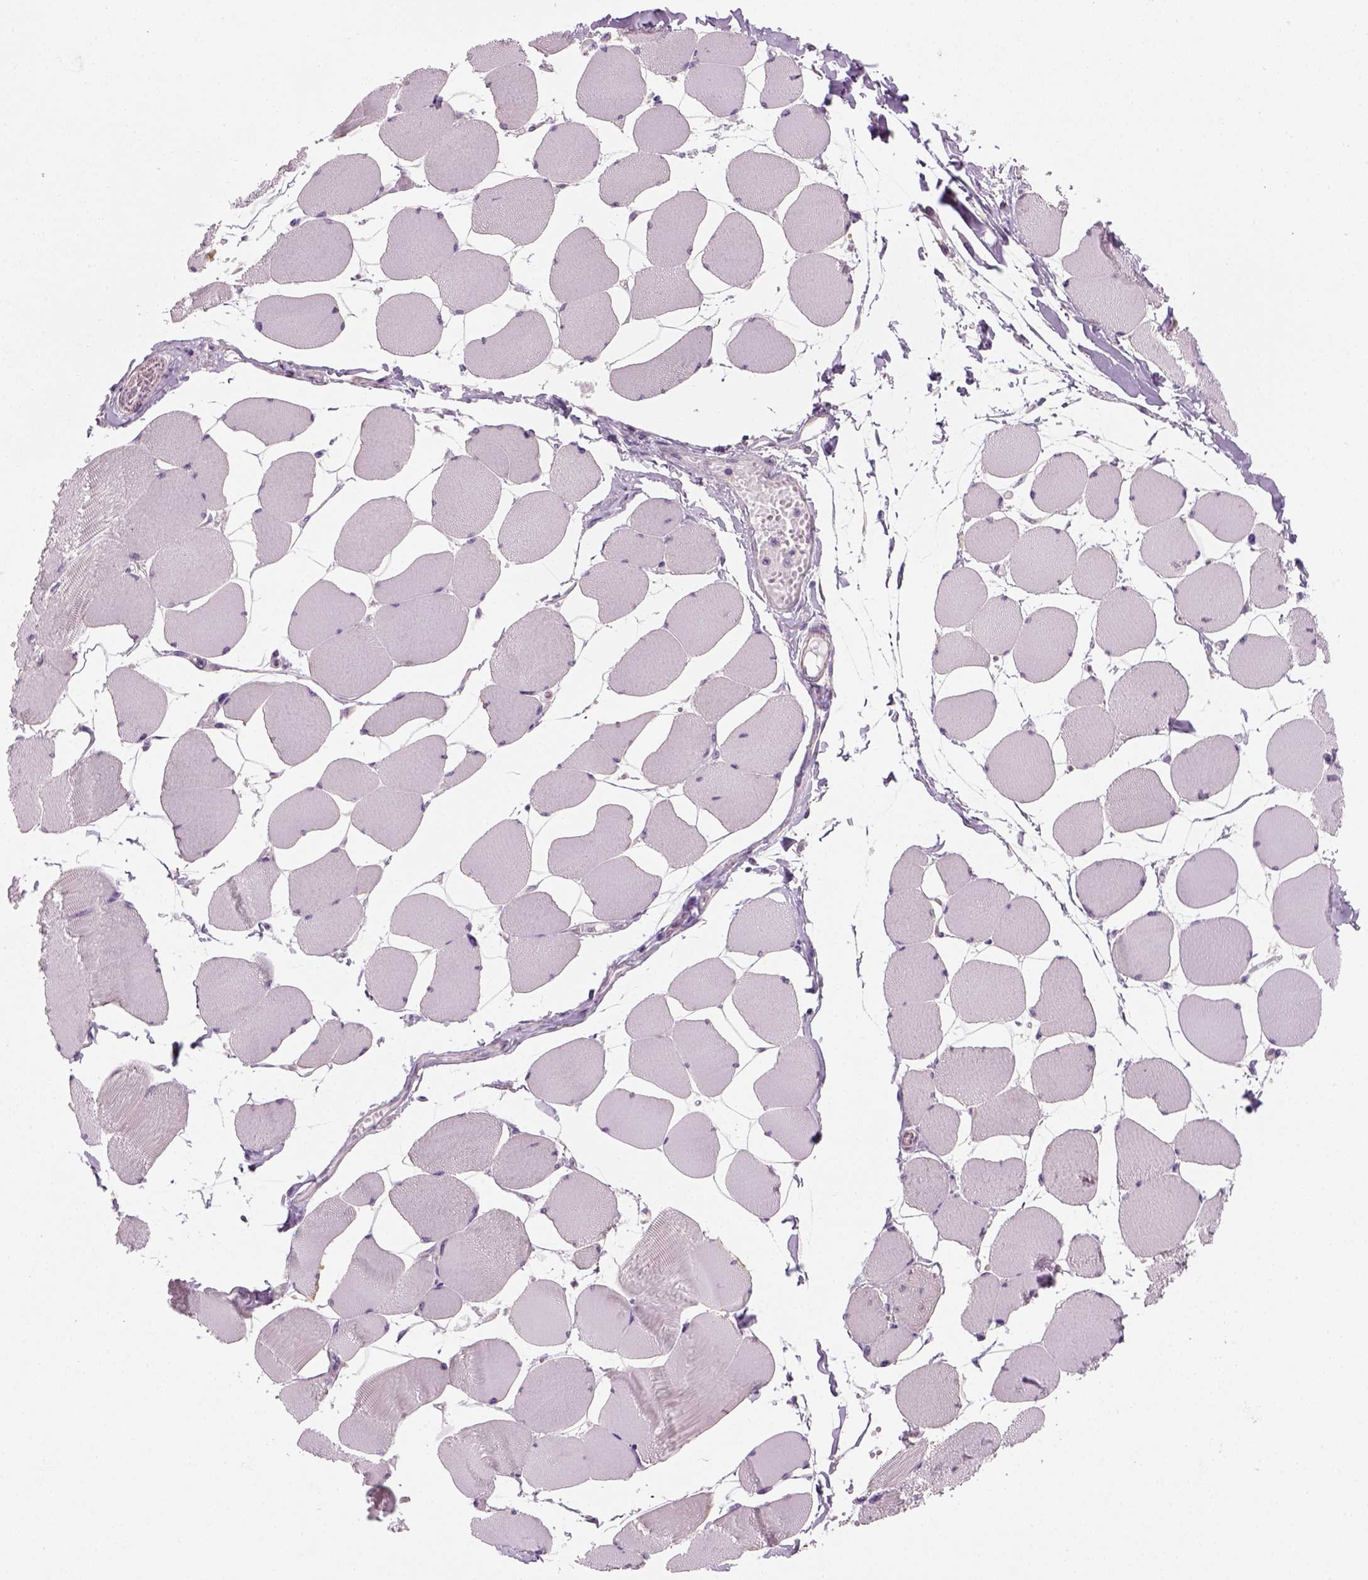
{"staining": {"intensity": "negative", "quantity": "none", "location": "none"}, "tissue": "skeletal muscle", "cell_type": "Myocytes", "image_type": "normal", "snomed": [{"axis": "morphology", "description": "Normal tissue, NOS"}, {"axis": "topography", "description": "Skeletal muscle"}], "caption": "The micrograph exhibits no significant positivity in myocytes of skeletal muscle. (DAB IHC visualized using brightfield microscopy, high magnification).", "gene": "ELOVL3", "patient": {"sex": "female", "age": 75}}